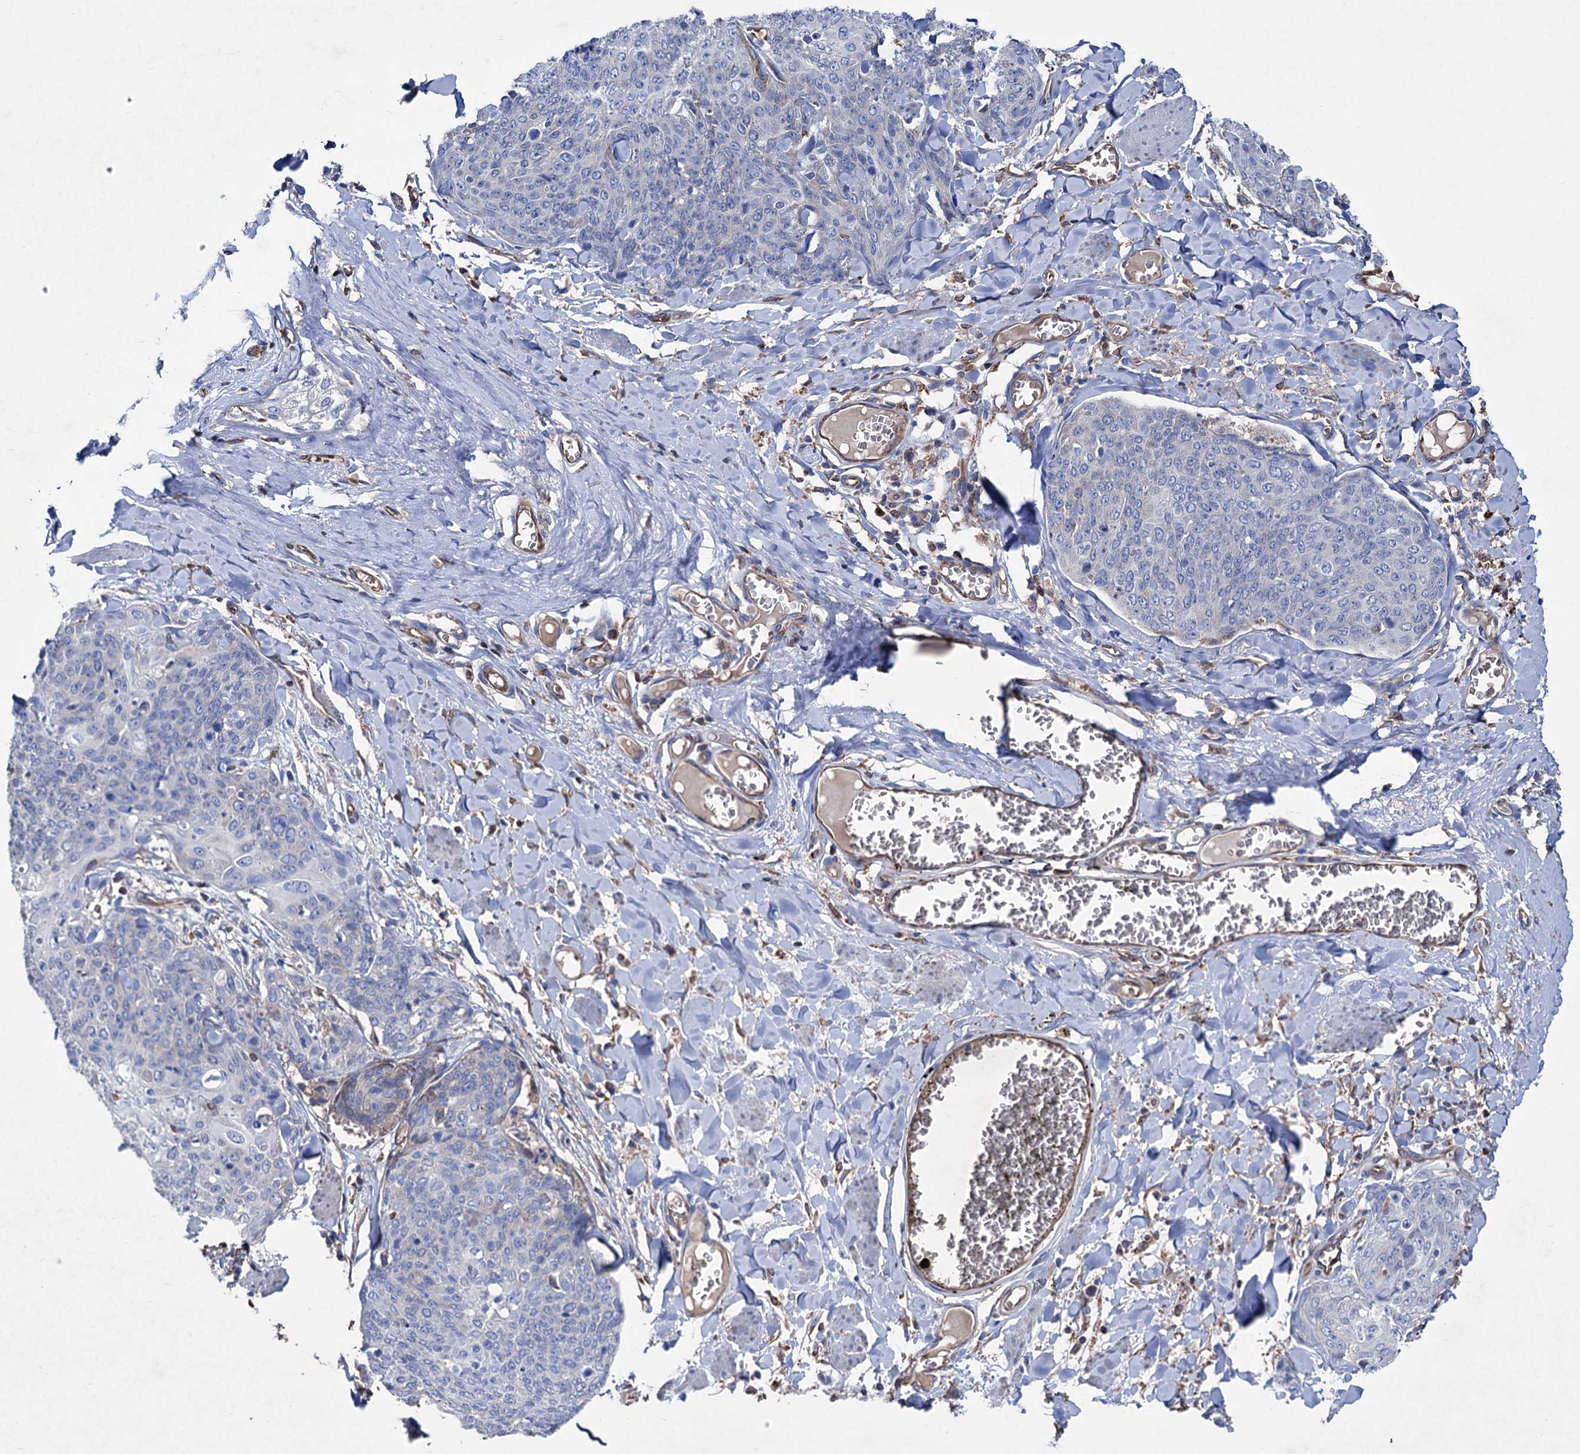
{"staining": {"intensity": "negative", "quantity": "none", "location": "none"}, "tissue": "skin cancer", "cell_type": "Tumor cells", "image_type": "cancer", "snomed": [{"axis": "morphology", "description": "Squamous cell carcinoma, NOS"}, {"axis": "topography", "description": "Skin"}, {"axis": "topography", "description": "Vulva"}], "caption": "A high-resolution photomicrograph shows immunohistochemistry (IHC) staining of skin cancer (squamous cell carcinoma), which shows no significant positivity in tumor cells.", "gene": "STING1", "patient": {"sex": "female", "age": 85}}